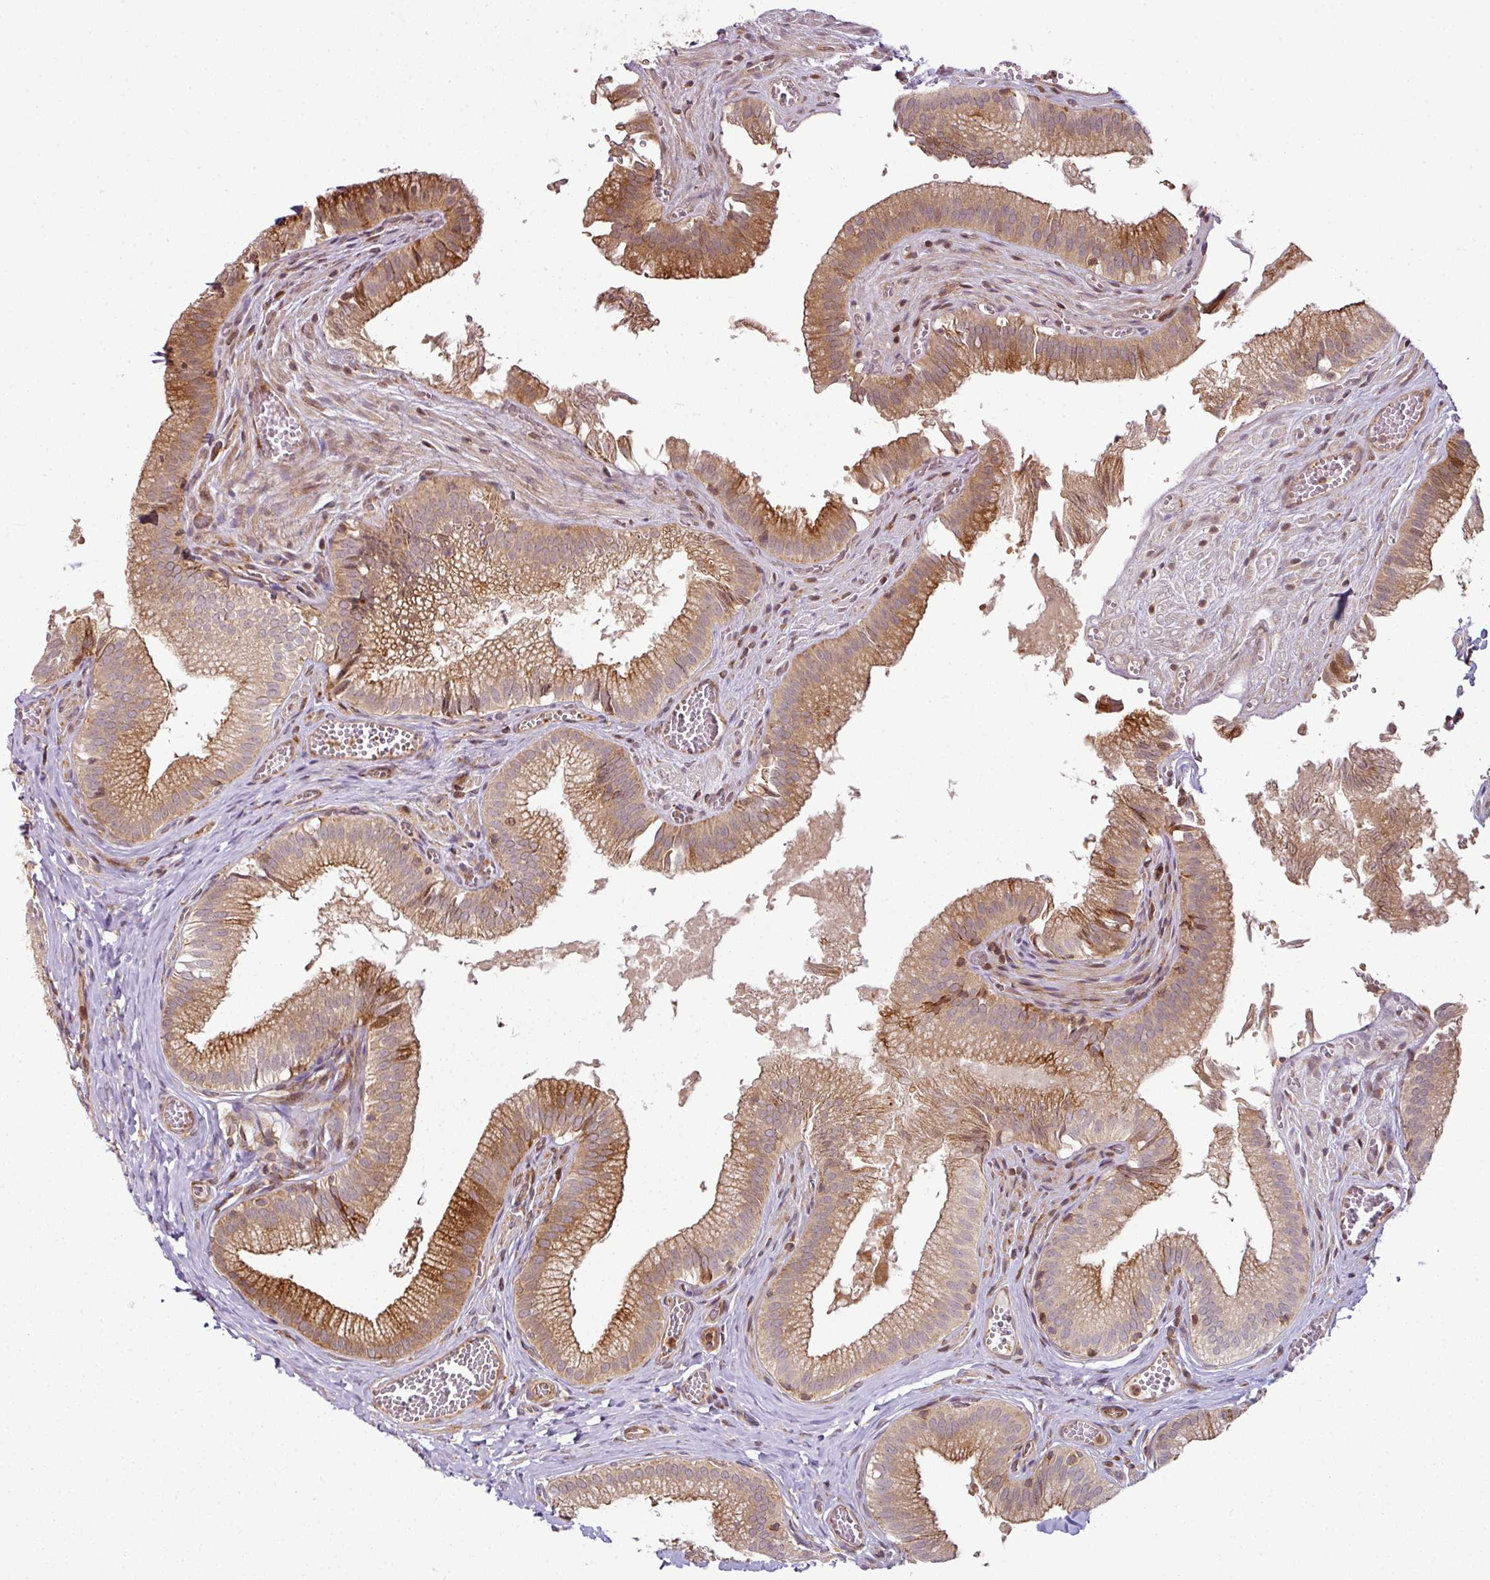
{"staining": {"intensity": "strong", "quantity": "25%-75%", "location": "cytoplasmic/membranous"}, "tissue": "gallbladder", "cell_type": "Glandular cells", "image_type": "normal", "snomed": [{"axis": "morphology", "description": "Normal tissue, NOS"}, {"axis": "topography", "description": "Gallbladder"}, {"axis": "topography", "description": "Peripheral nerve tissue"}], "caption": "Immunohistochemical staining of unremarkable human gallbladder displays strong cytoplasmic/membranous protein staining in approximately 25%-75% of glandular cells. The protein of interest is stained brown, and the nuclei are stained in blue (DAB IHC with brightfield microscopy, high magnification).", "gene": "ATAT1", "patient": {"sex": "male", "age": 17}}